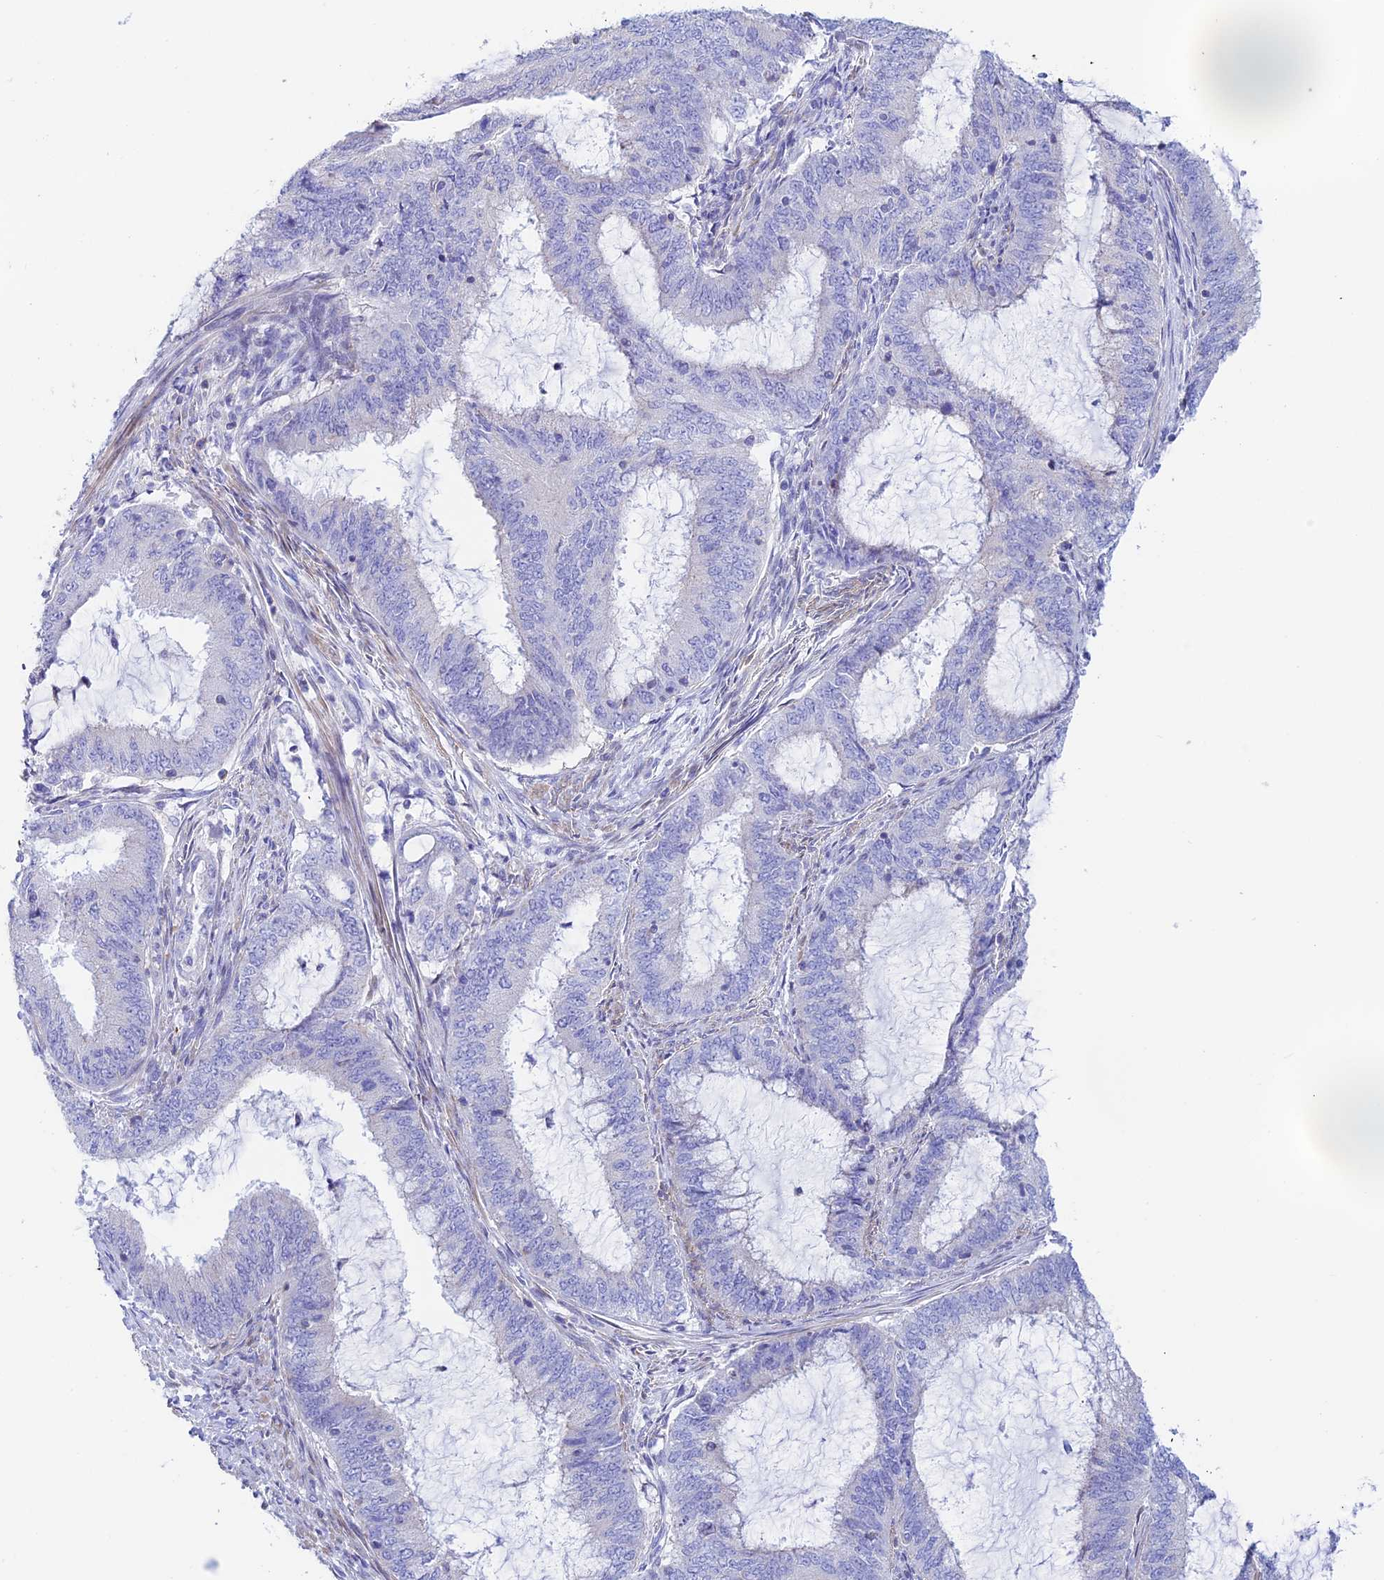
{"staining": {"intensity": "negative", "quantity": "none", "location": "none"}, "tissue": "endometrial cancer", "cell_type": "Tumor cells", "image_type": "cancer", "snomed": [{"axis": "morphology", "description": "Adenocarcinoma, NOS"}, {"axis": "topography", "description": "Endometrium"}], "caption": "High power microscopy histopathology image of an immunohistochemistry photomicrograph of endometrial cancer, revealing no significant positivity in tumor cells.", "gene": "PRIM1", "patient": {"sex": "female", "age": 51}}